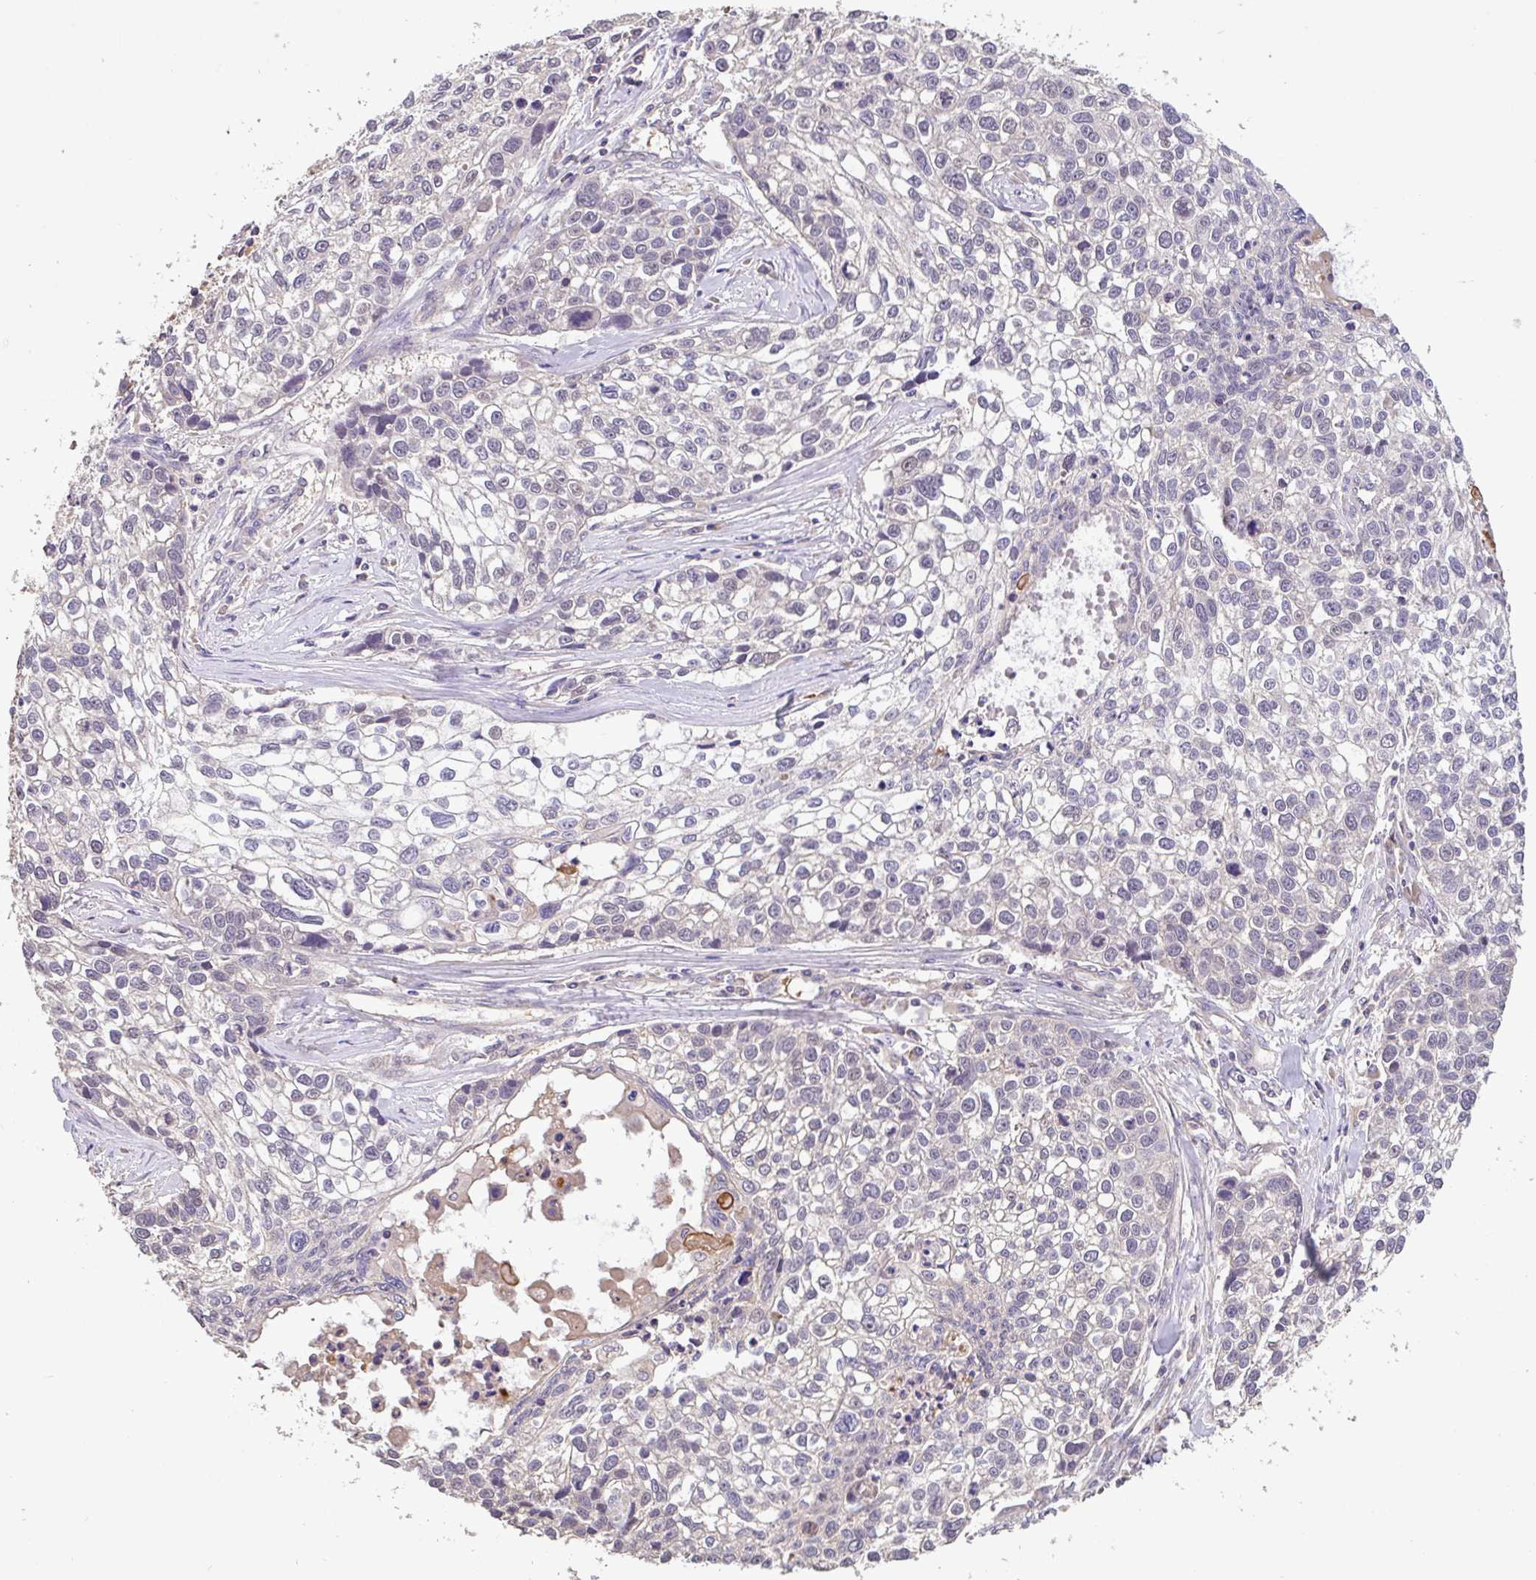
{"staining": {"intensity": "negative", "quantity": "none", "location": "none"}, "tissue": "lung cancer", "cell_type": "Tumor cells", "image_type": "cancer", "snomed": [{"axis": "morphology", "description": "Squamous cell carcinoma, NOS"}, {"axis": "topography", "description": "Lung"}], "caption": "Tumor cells are negative for protein expression in human lung squamous cell carcinoma.", "gene": "C1QTNF9B", "patient": {"sex": "male", "age": 74}}